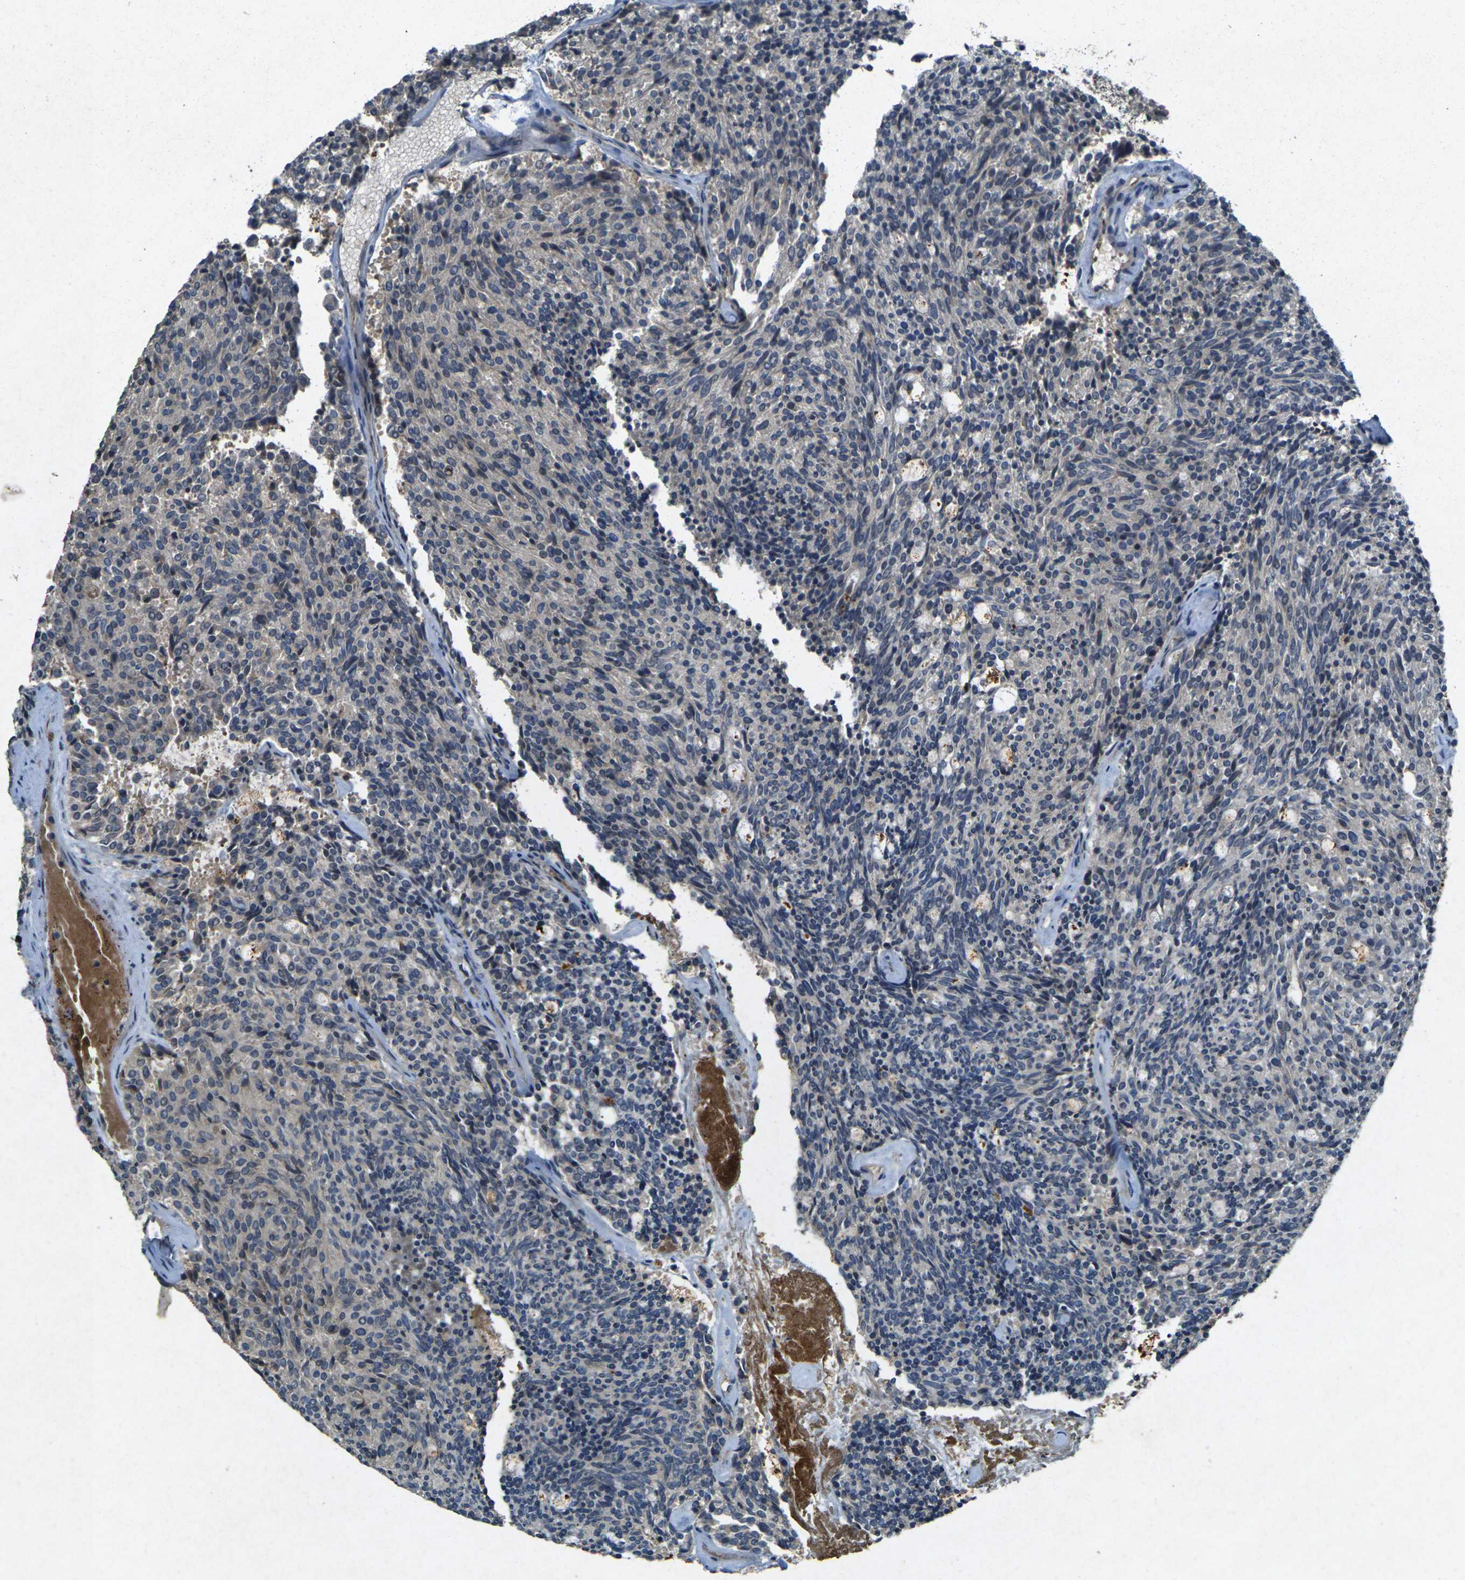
{"staining": {"intensity": "negative", "quantity": "none", "location": "none"}, "tissue": "carcinoid", "cell_type": "Tumor cells", "image_type": "cancer", "snomed": [{"axis": "morphology", "description": "Carcinoid, malignant, NOS"}, {"axis": "topography", "description": "Pancreas"}], "caption": "This is an IHC micrograph of carcinoid (malignant). There is no expression in tumor cells.", "gene": "RGMA", "patient": {"sex": "female", "age": 54}}